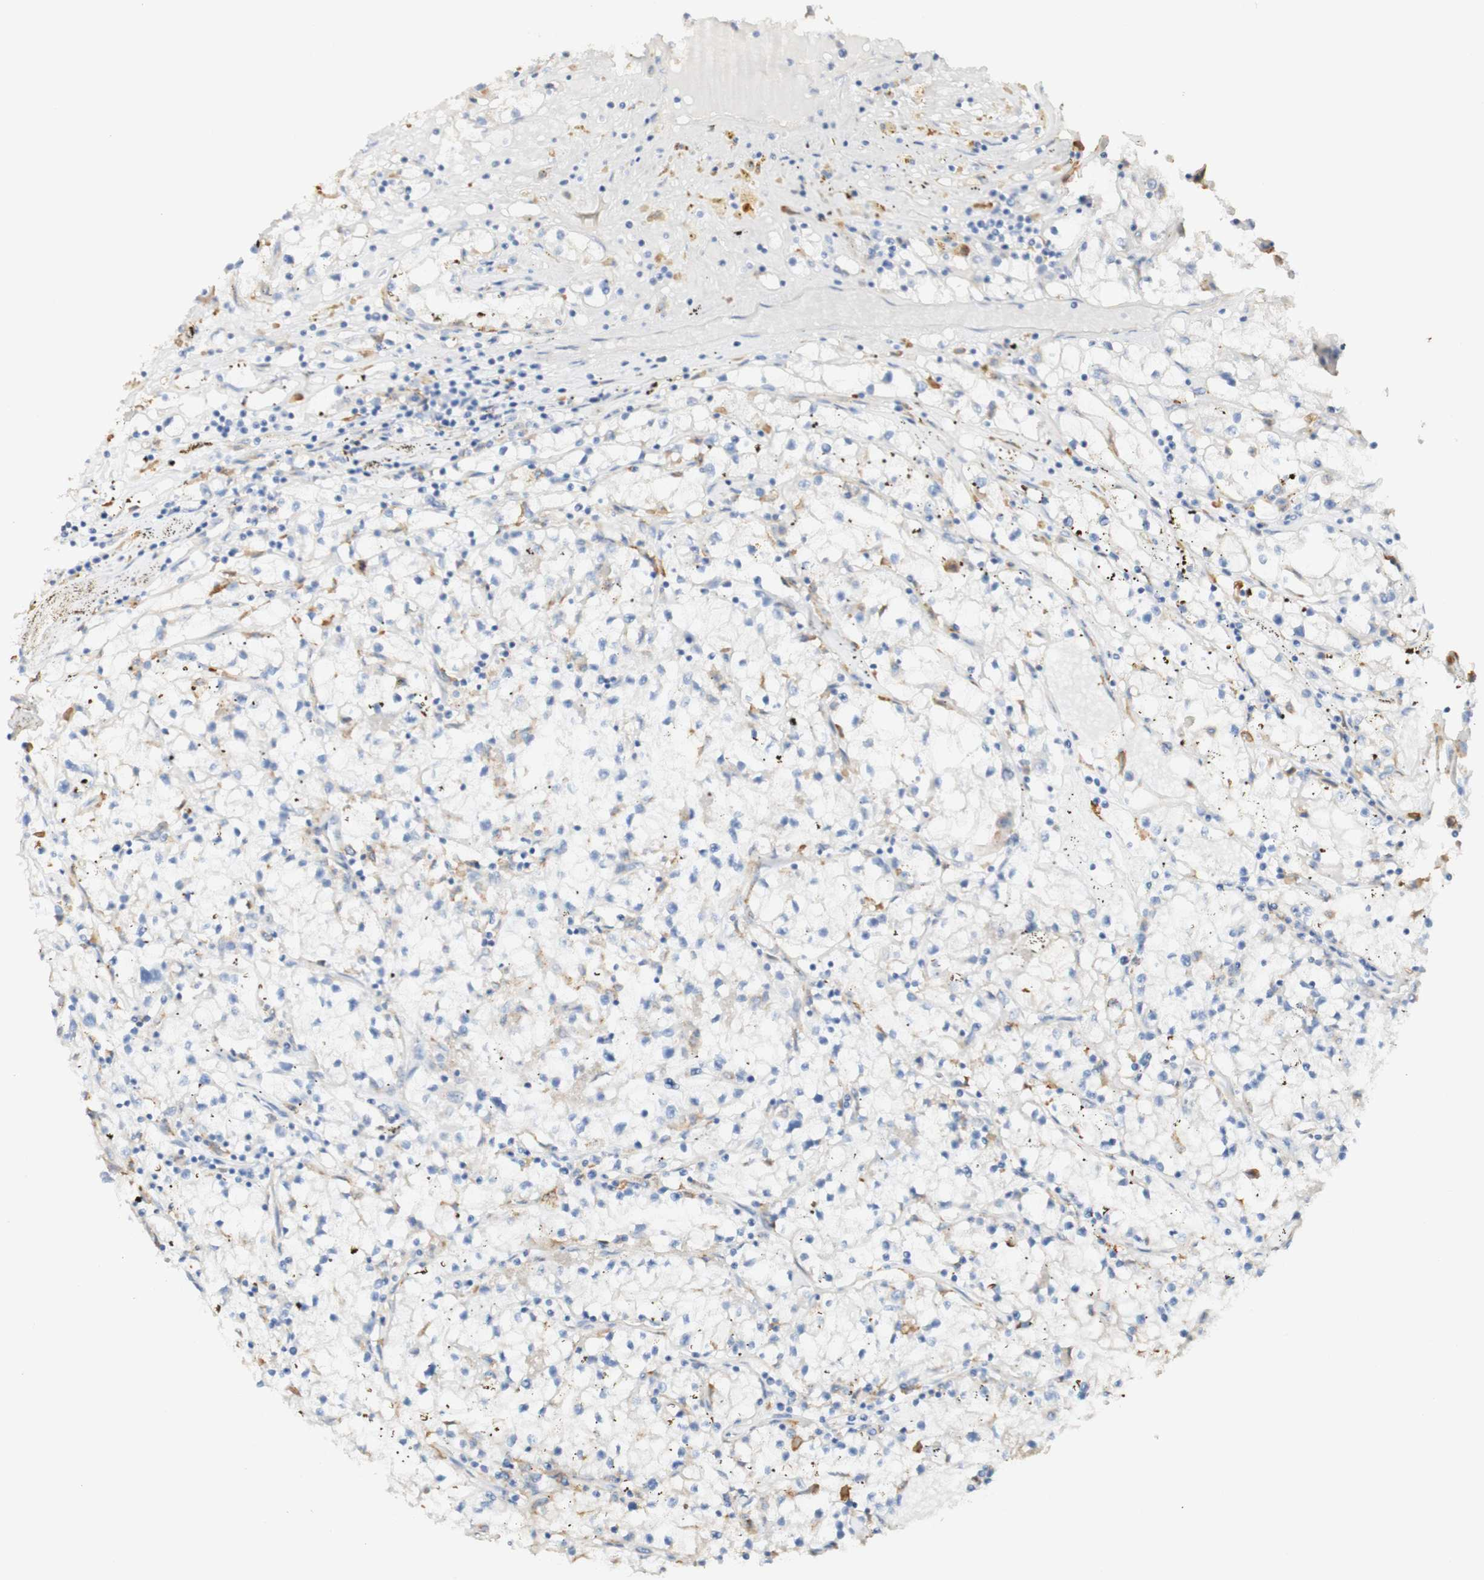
{"staining": {"intensity": "negative", "quantity": "none", "location": "none"}, "tissue": "renal cancer", "cell_type": "Tumor cells", "image_type": "cancer", "snomed": [{"axis": "morphology", "description": "Adenocarcinoma, NOS"}, {"axis": "topography", "description": "Kidney"}], "caption": "A high-resolution photomicrograph shows immunohistochemistry (IHC) staining of adenocarcinoma (renal), which demonstrates no significant staining in tumor cells. (IHC, brightfield microscopy, high magnification).", "gene": "FCGRT", "patient": {"sex": "male", "age": 56}}